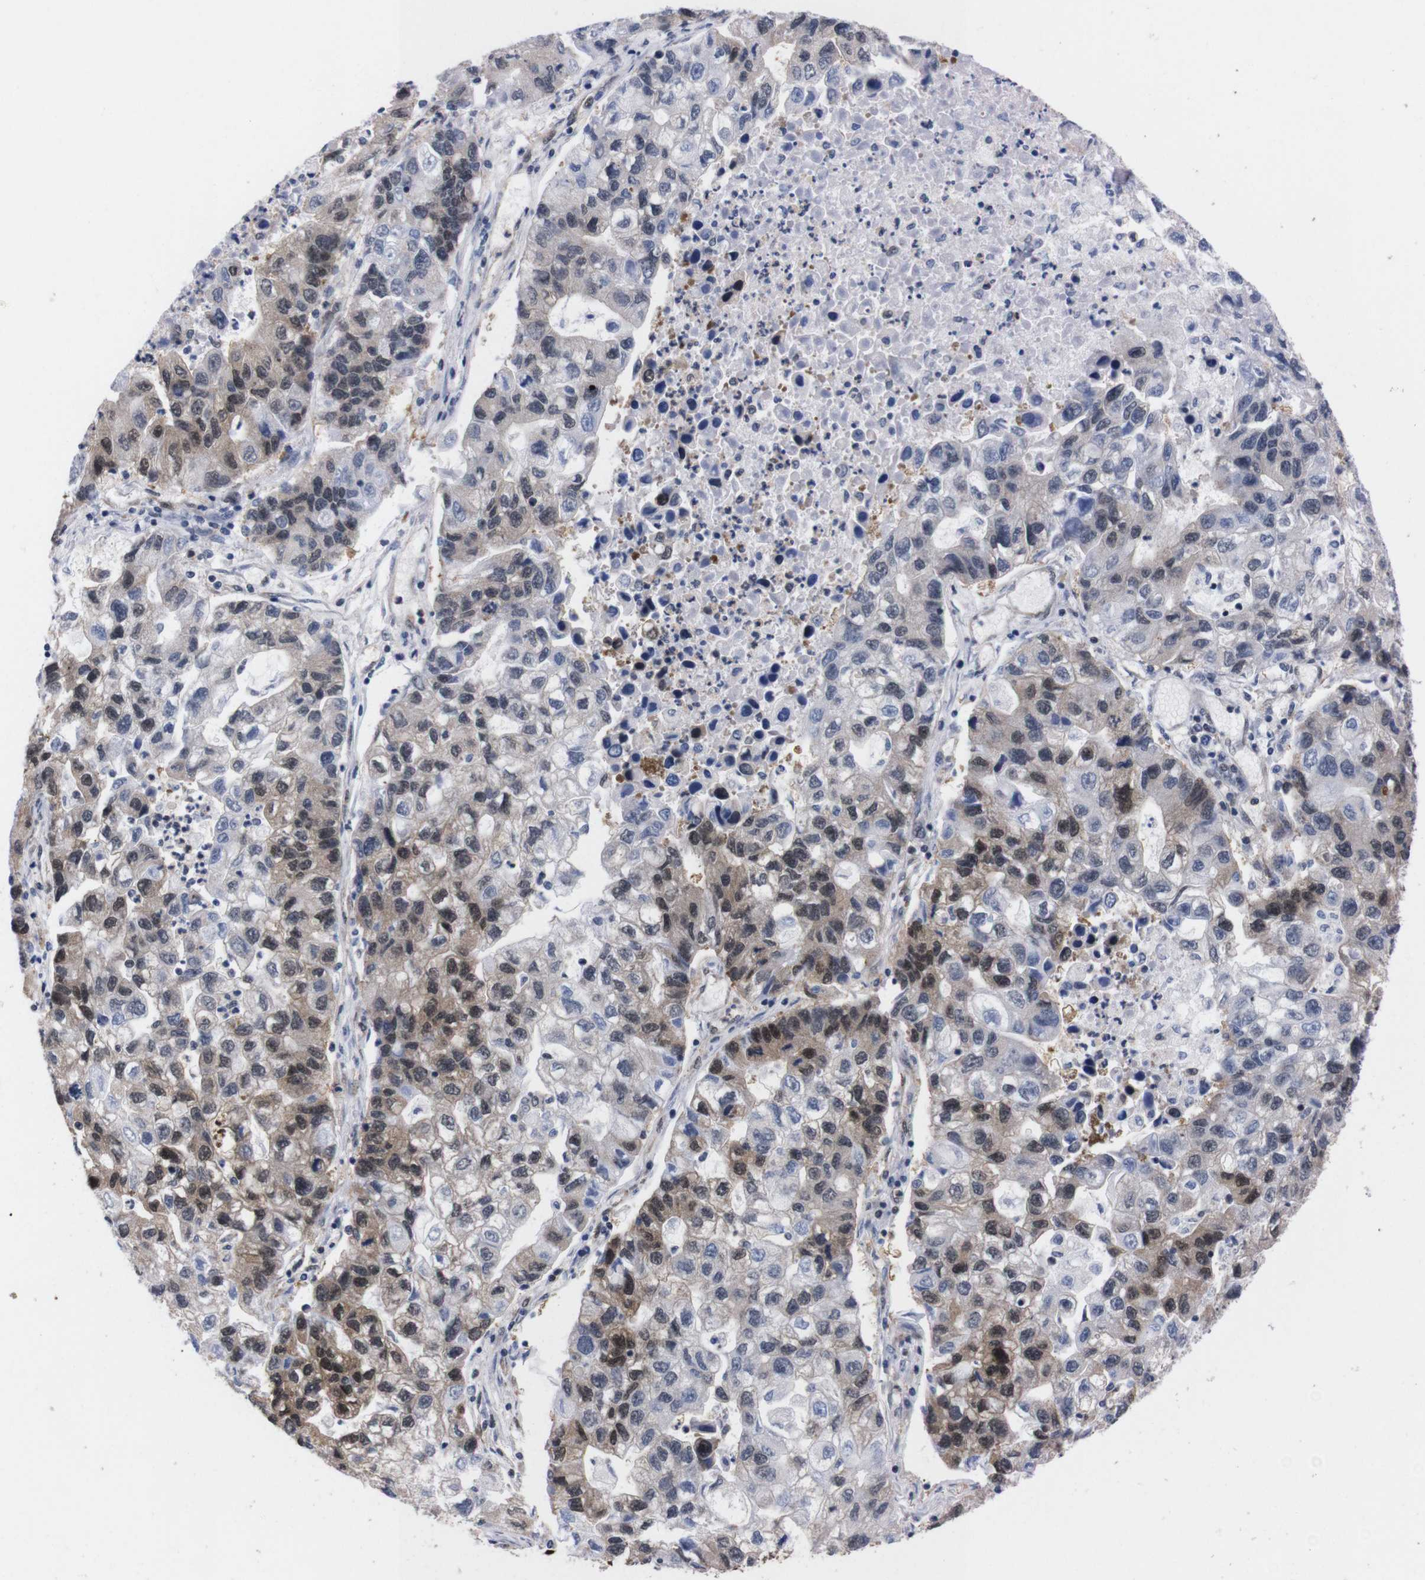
{"staining": {"intensity": "moderate", "quantity": "25%-75%", "location": "cytoplasmic/membranous,nuclear"}, "tissue": "lung cancer", "cell_type": "Tumor cells", "image_type": "cancer", "snomed": [{"axis": "morphology", "description": "Adenocarcinoma, NOS"}, {"axis": "topography", "description": "Lung"}], "caption": "A brown stain highlights moderate cytoplasmic/membranous and nuclear staining of a protein in adenocarcinoma (lung) tumor cells.", "gene": "UBQLN2", "patient": {"sex": "female", "age": 51}}